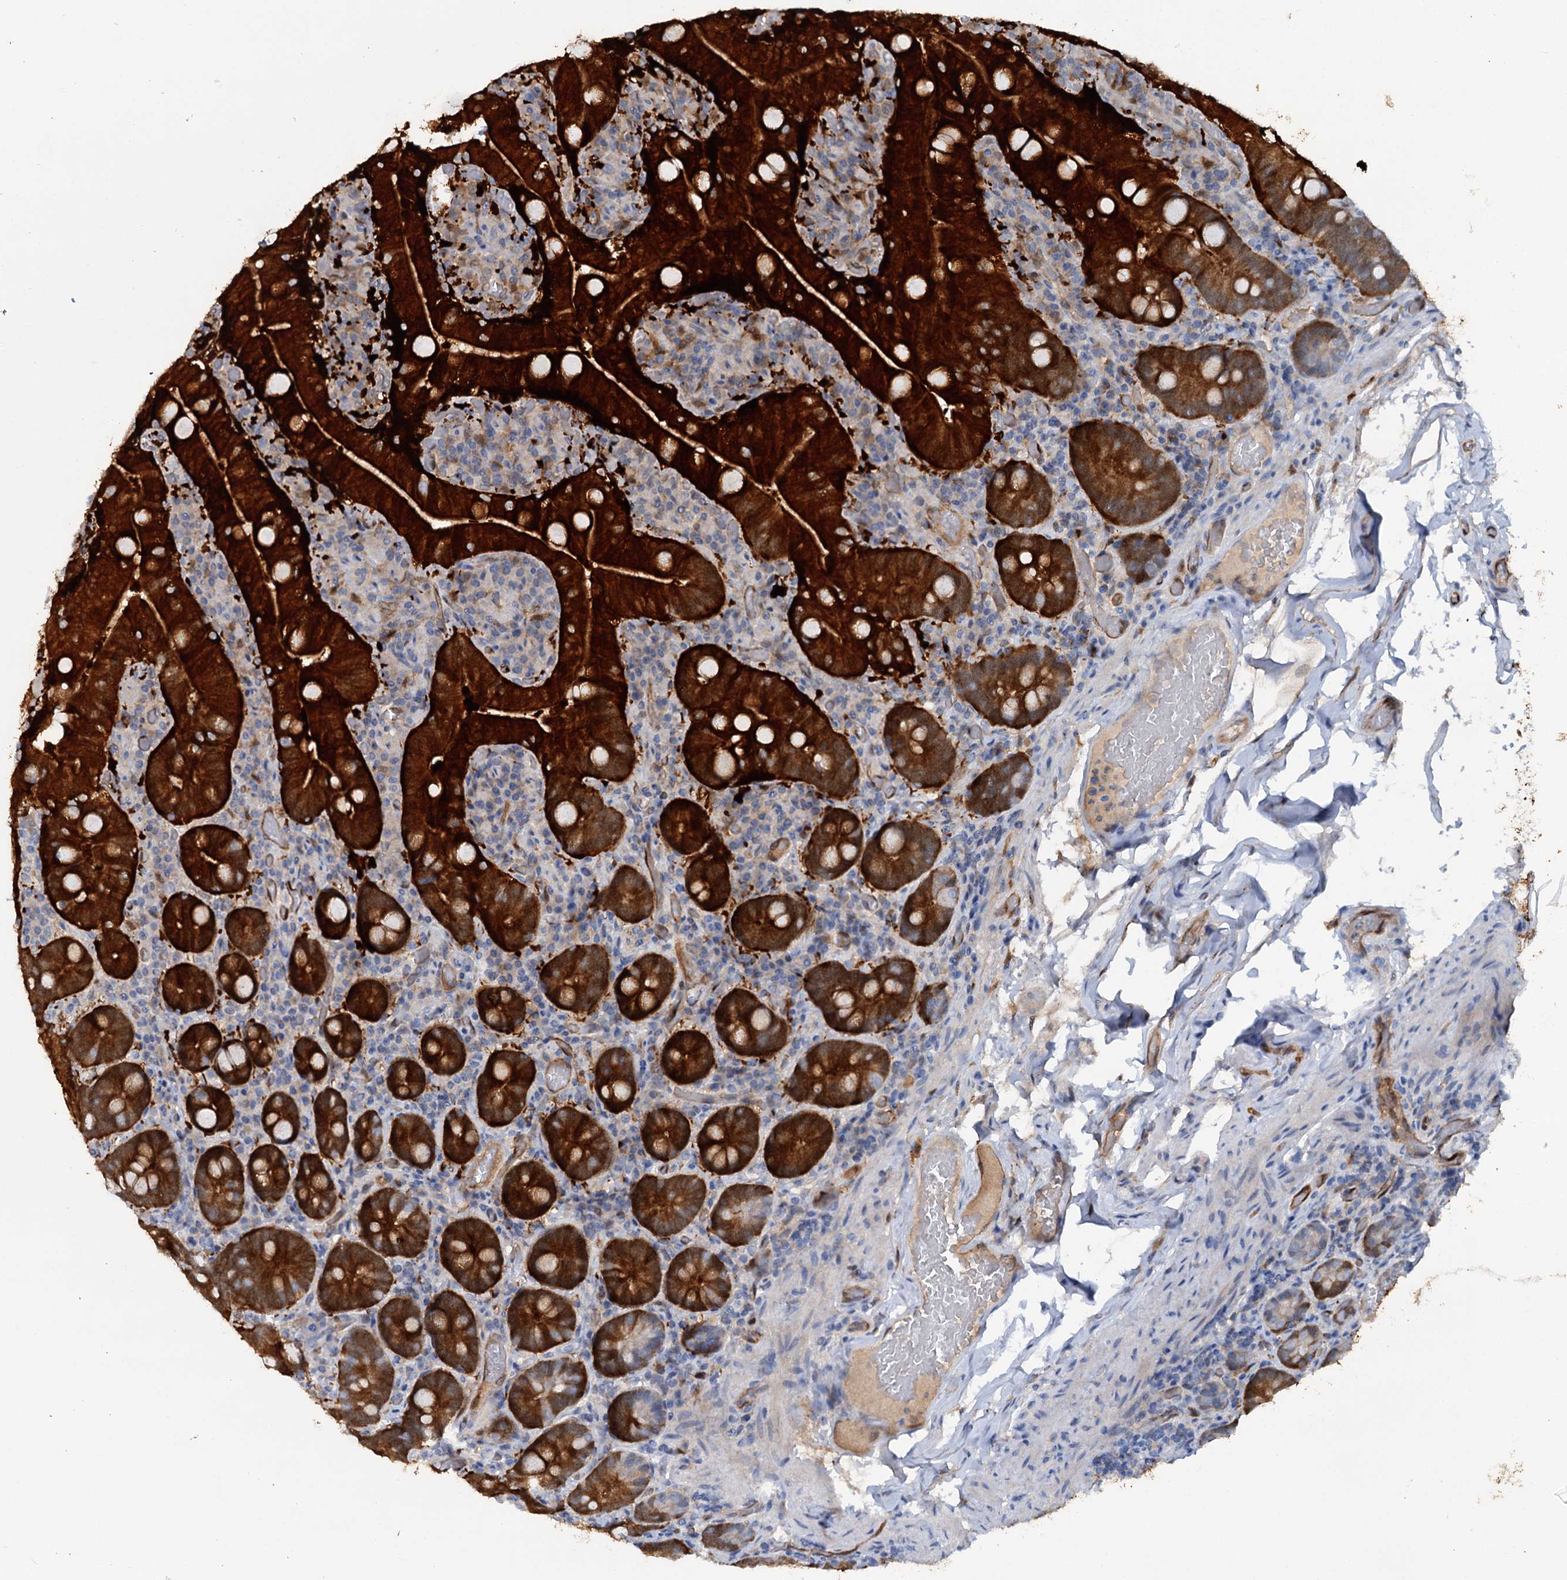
{"staining": {"intensity": "strong", "quantity": ">75%", "location": "cytoplasmic/membranous"}, "tissue": "duodenum", "cell_type": "Glandular cells", "image_type": "normal", "snomed": [{"axis": "morphology", "description": "Normal tissue, NOS"}, {"axis": "topography", "description": "Duodenum"}], "caption": "Protein expression analysis of normal duodenum reveals strong cytoplasmic/membranous expression in about >75% of glandular cells. (DAB IHC, brown staining for protein, blue staining for nuclei).", "gene": "IL17RD", "patient": {"sex": "female", "age": 62}}